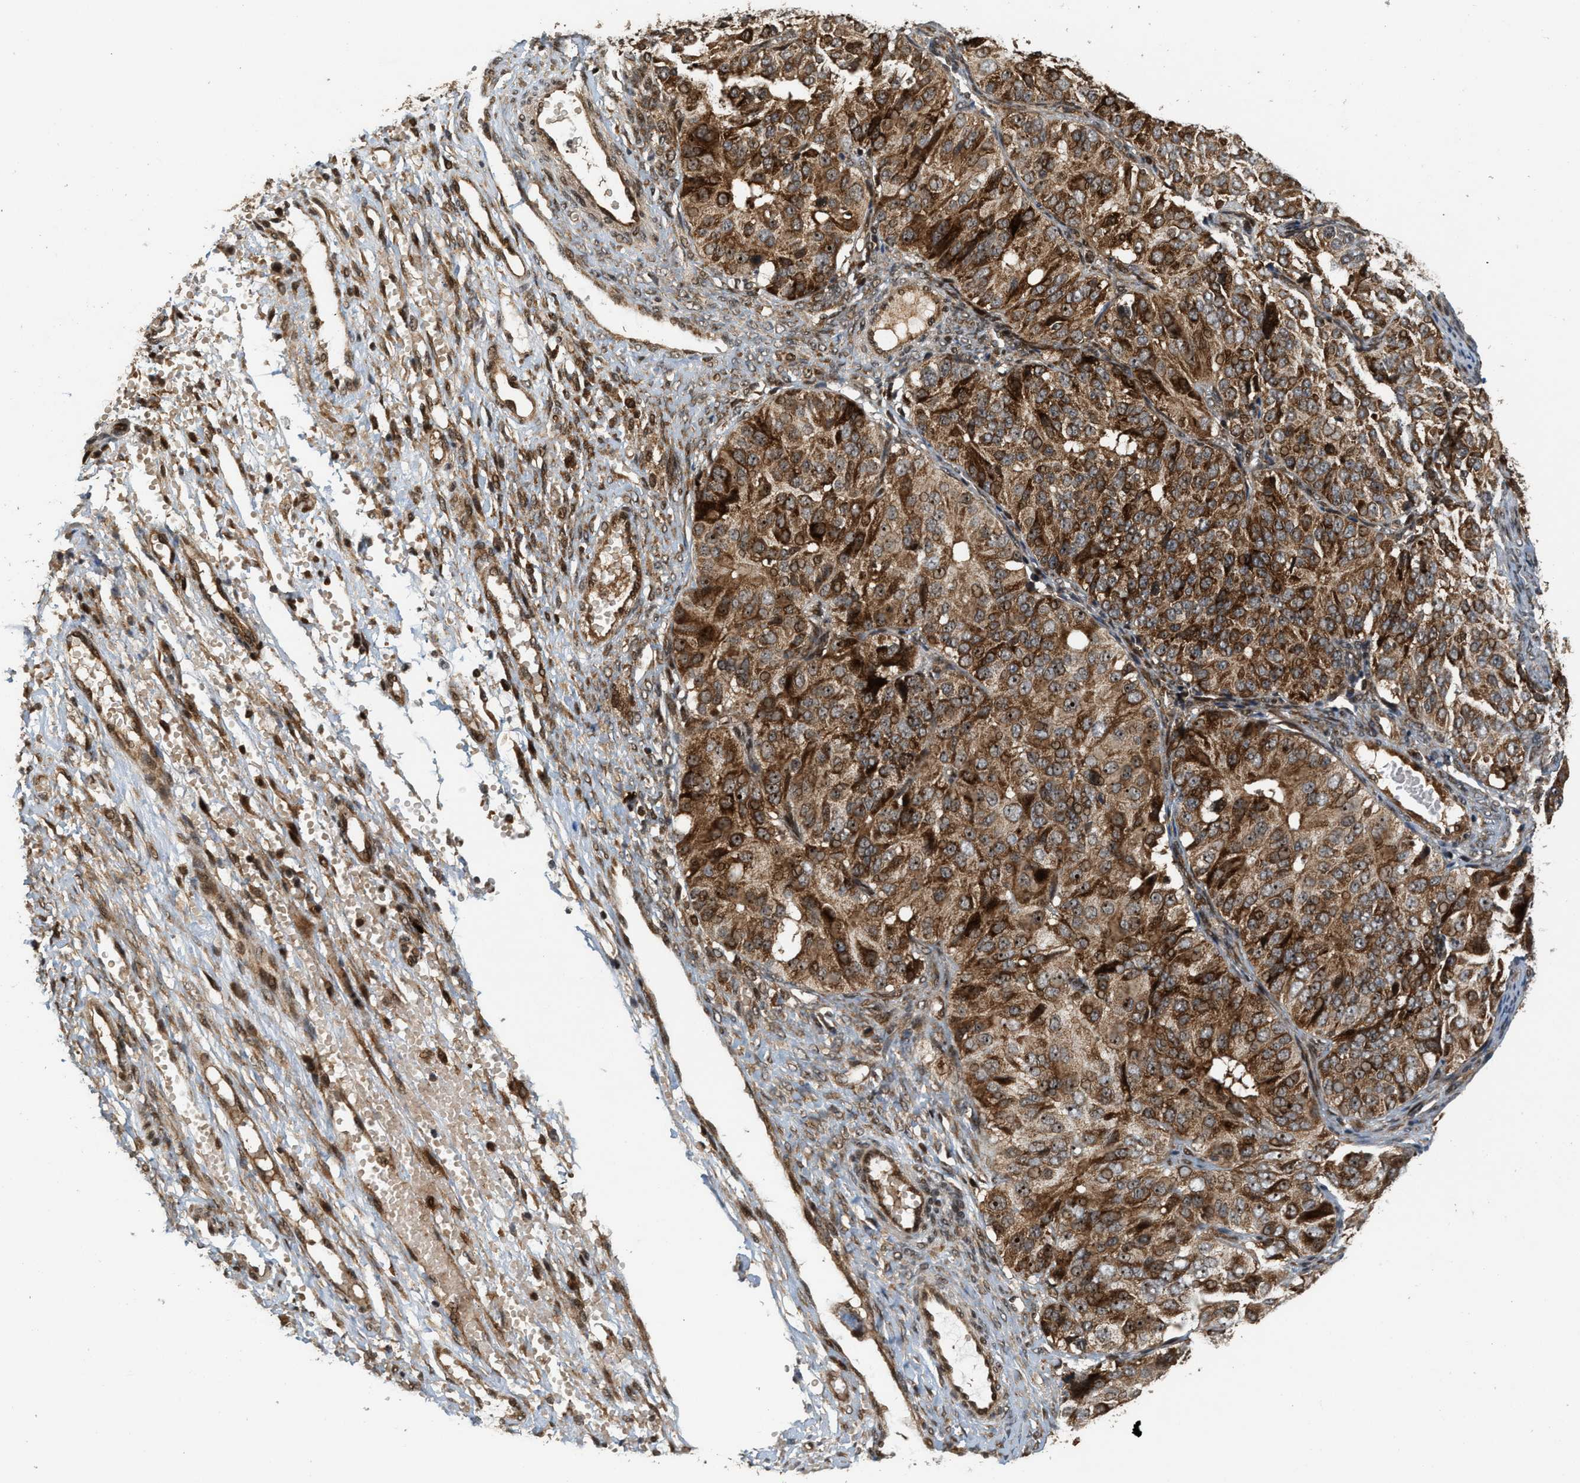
{"staining": {"intensity": "strong", "quantity": ">75%", "location": "cytoplasmic/membranous,nuclear"}, "tissue": "ovarian cancer", "cell_type": "Tumor cells", "image_type": "cancer", "snomed": [{"axis": "morphology", "description": "Carcinoma, endometroid"}, {"axis": "topography", "description": "Ovary"}], "caption": "Endometroid carcinoma (ovarian) was stained to show a protein in brown. There is high levels of strong cytoplasmic/membranous and nuclear positivity in approximately >75% of tumor cells. The protein is shown in brown color, while the nuclei are stained blue.", "gene": "ELP2", "patient": {"sex": "female", "age": 51}}